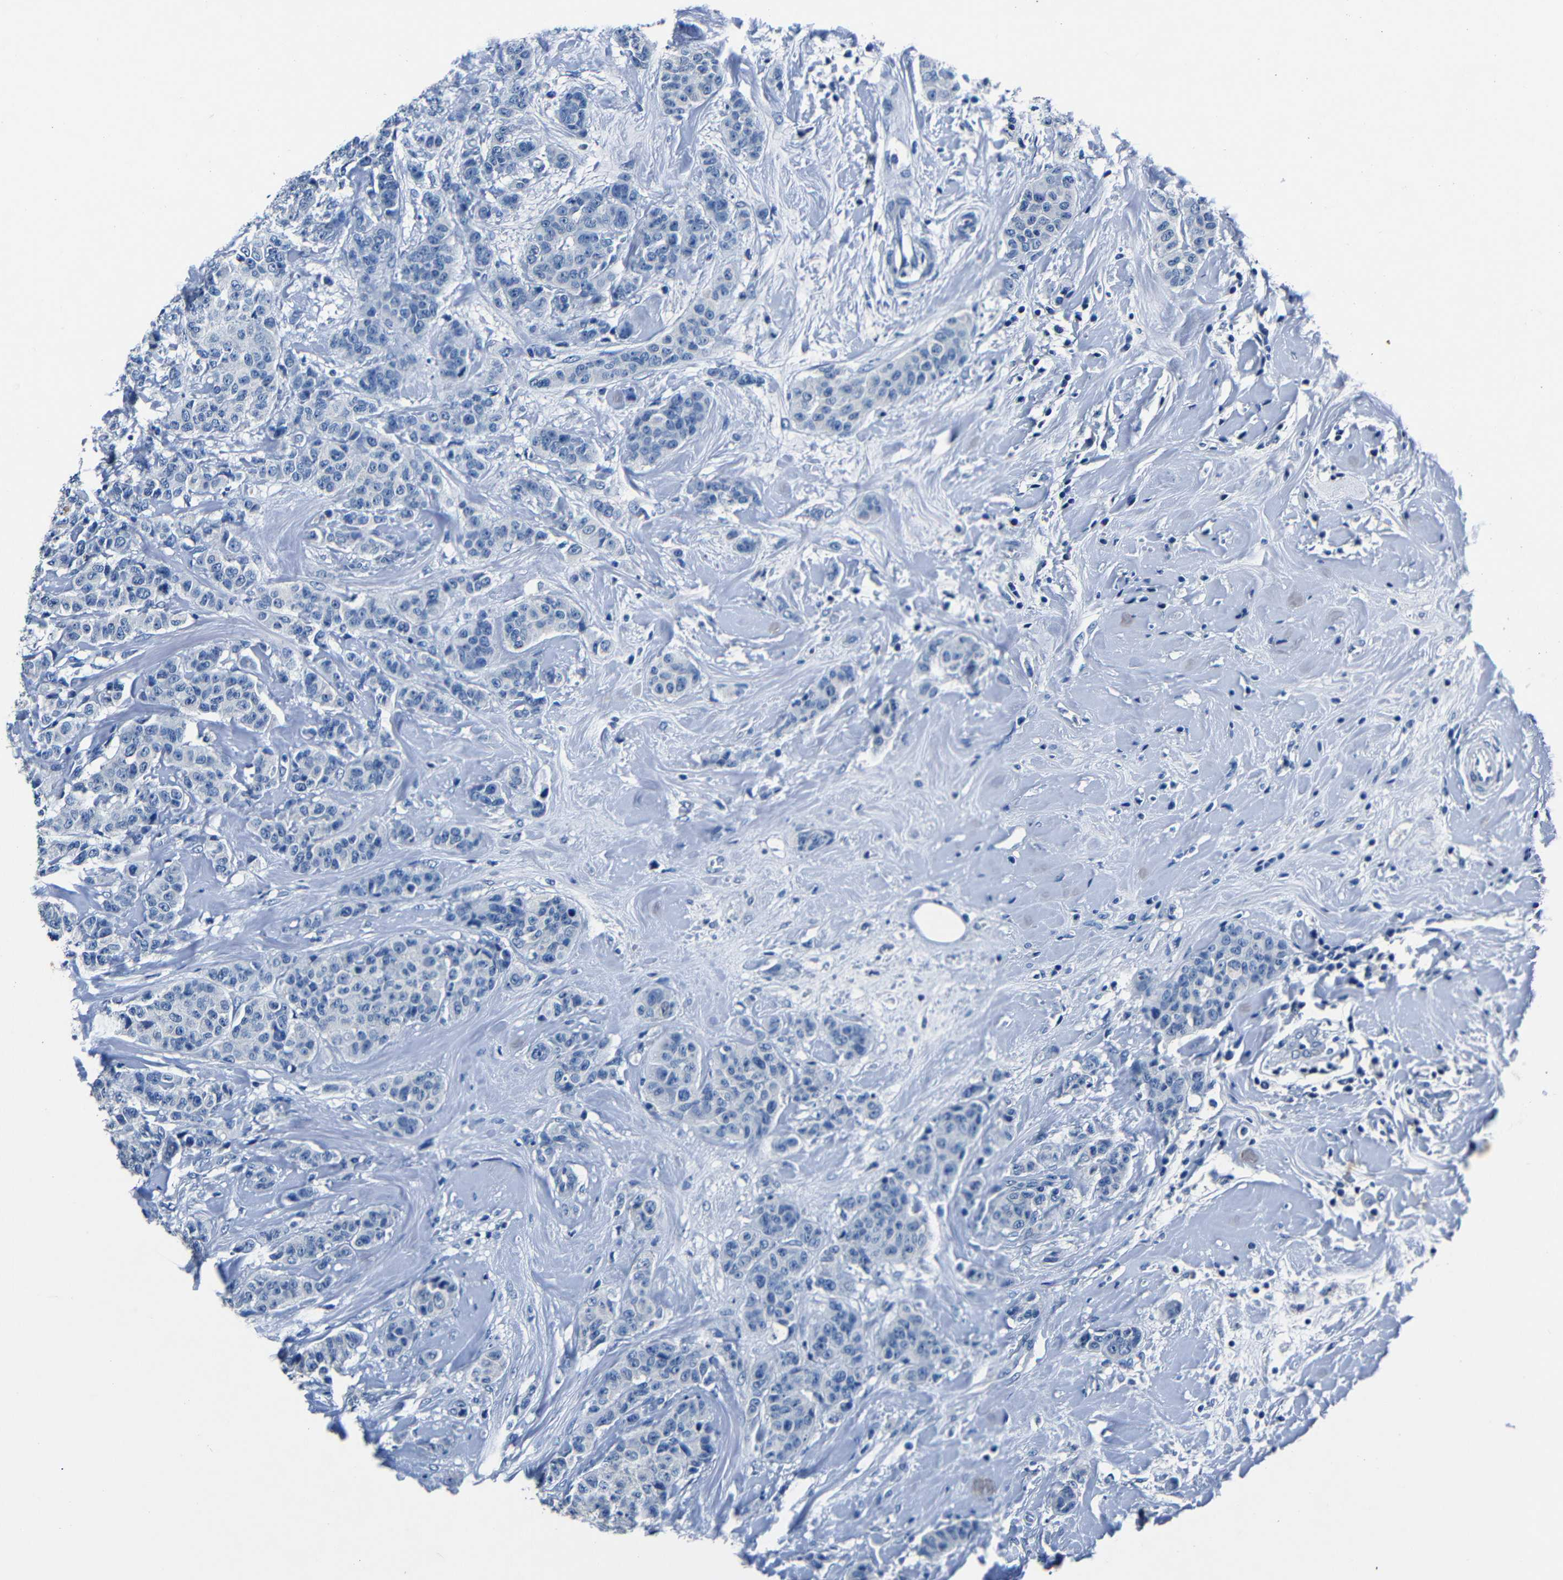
{"staining": {"intensity": "negative", "quantity": "none", "location": "none"}, "tissue": "breast cancer", "cell_type": "Tumor cells", "image_type": "cancer", "snomed": [{"axis": "morphology", "description": "Normal tissue, NOS"}, {"axis": "morphology", "description": "Duct carcinoma"}, {"axis": "topography", "description": "Breast"}], "caption": "Breast cancer stained for a protein using immunohistochemistry exhibits no staining tumor cells.", "gene": "NCMAP", "patient": {"sex": "female", "age": 40}}